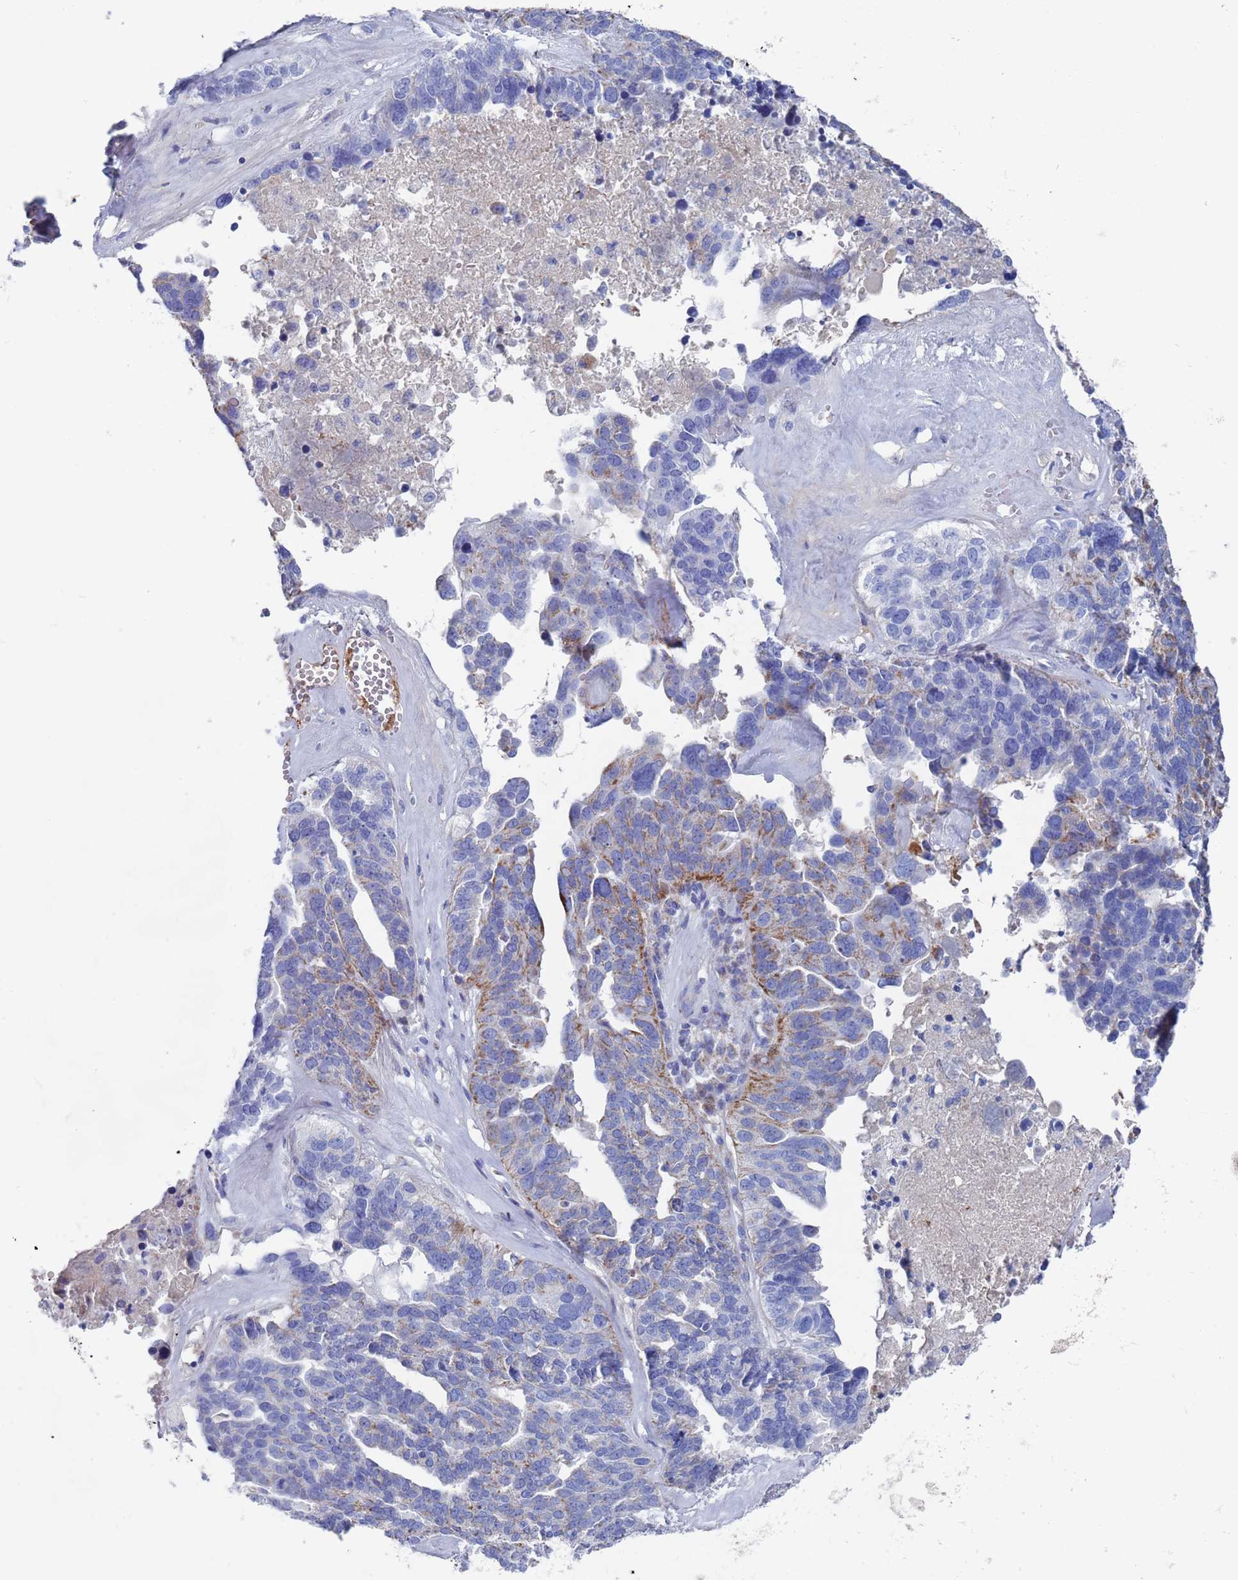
{"staining": {"intensity": "moderate", "quantity": "<25%", "location": "cytoplasmic/membranous"}, "tissue": "ovarian cancer", "cell_type": "Tumor cells", "image_type": "cancer", "snomed": [{"axis": "morphology", "description": "Cystadenocarcinoma, serous, NOS"}, {"axis": "topography", "description": "Ovary"}], "caption": "Human ovarian cancer stained with a brown dye demonstrates moderate cytoplasmic/membranous positive positivity in approximately <25% of tumor cells.", "gene": "MRPL22", "patient": {"sex": "female", "age": 59}}